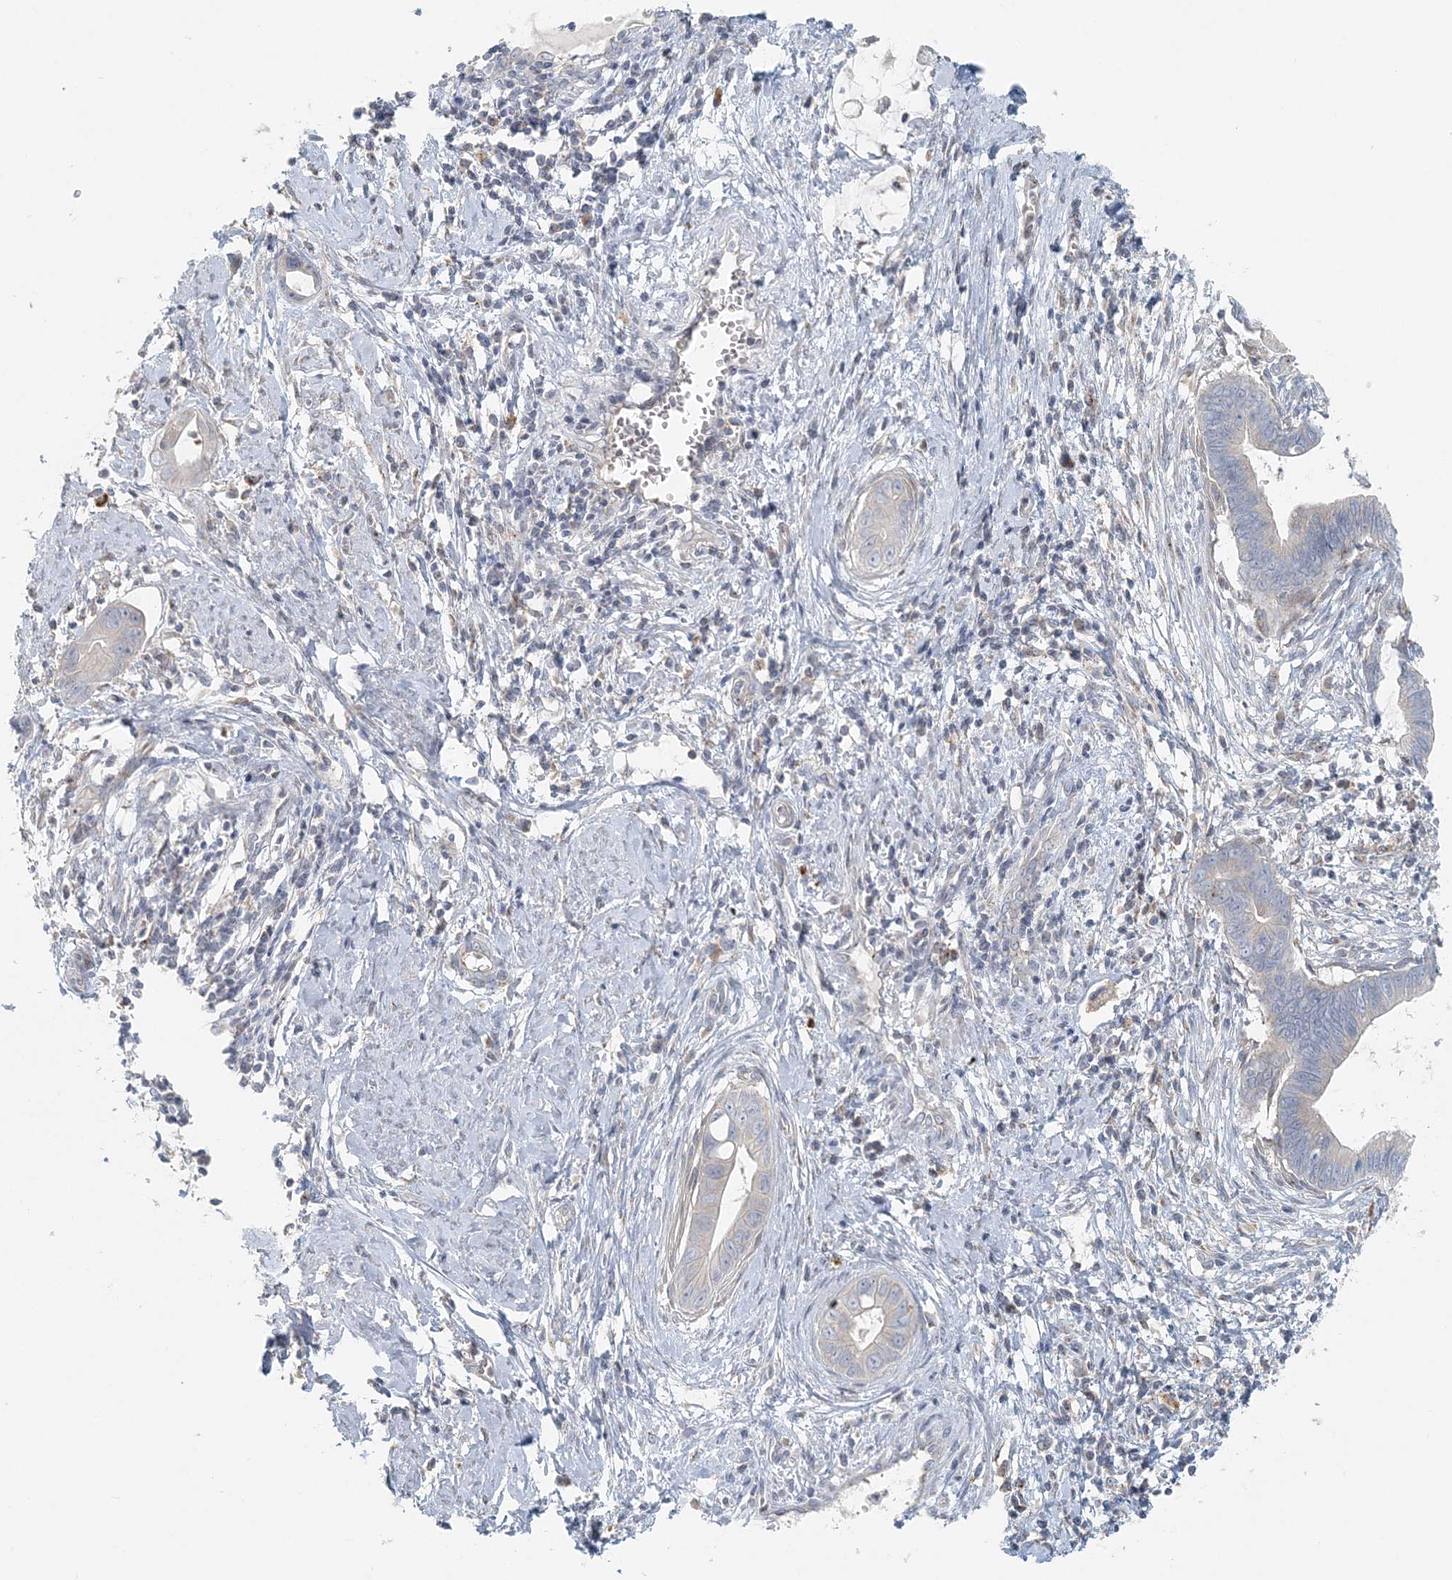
{"staining": {"intensity": "negative", "quantity": "none", "location": "none"}, "tissue": "cervical cancer", "cell_type": "Tumor cells", "image_type": "cancer", "snomed": [{"axis": "morphology", "description": "Adenocarcinoma, NOS"}, {"axis": "topography", "description": "Cervix"}], "caption": "Cervical cancer (adenocarcinoma) was stained to show a protein in brown. There is no significant expression in tumor cells. (Brightfield microscopy of DAB immunohistochemistry at high magnification).", "gene": "NAA11", "patient": {"sex": "female", "age": 44}}